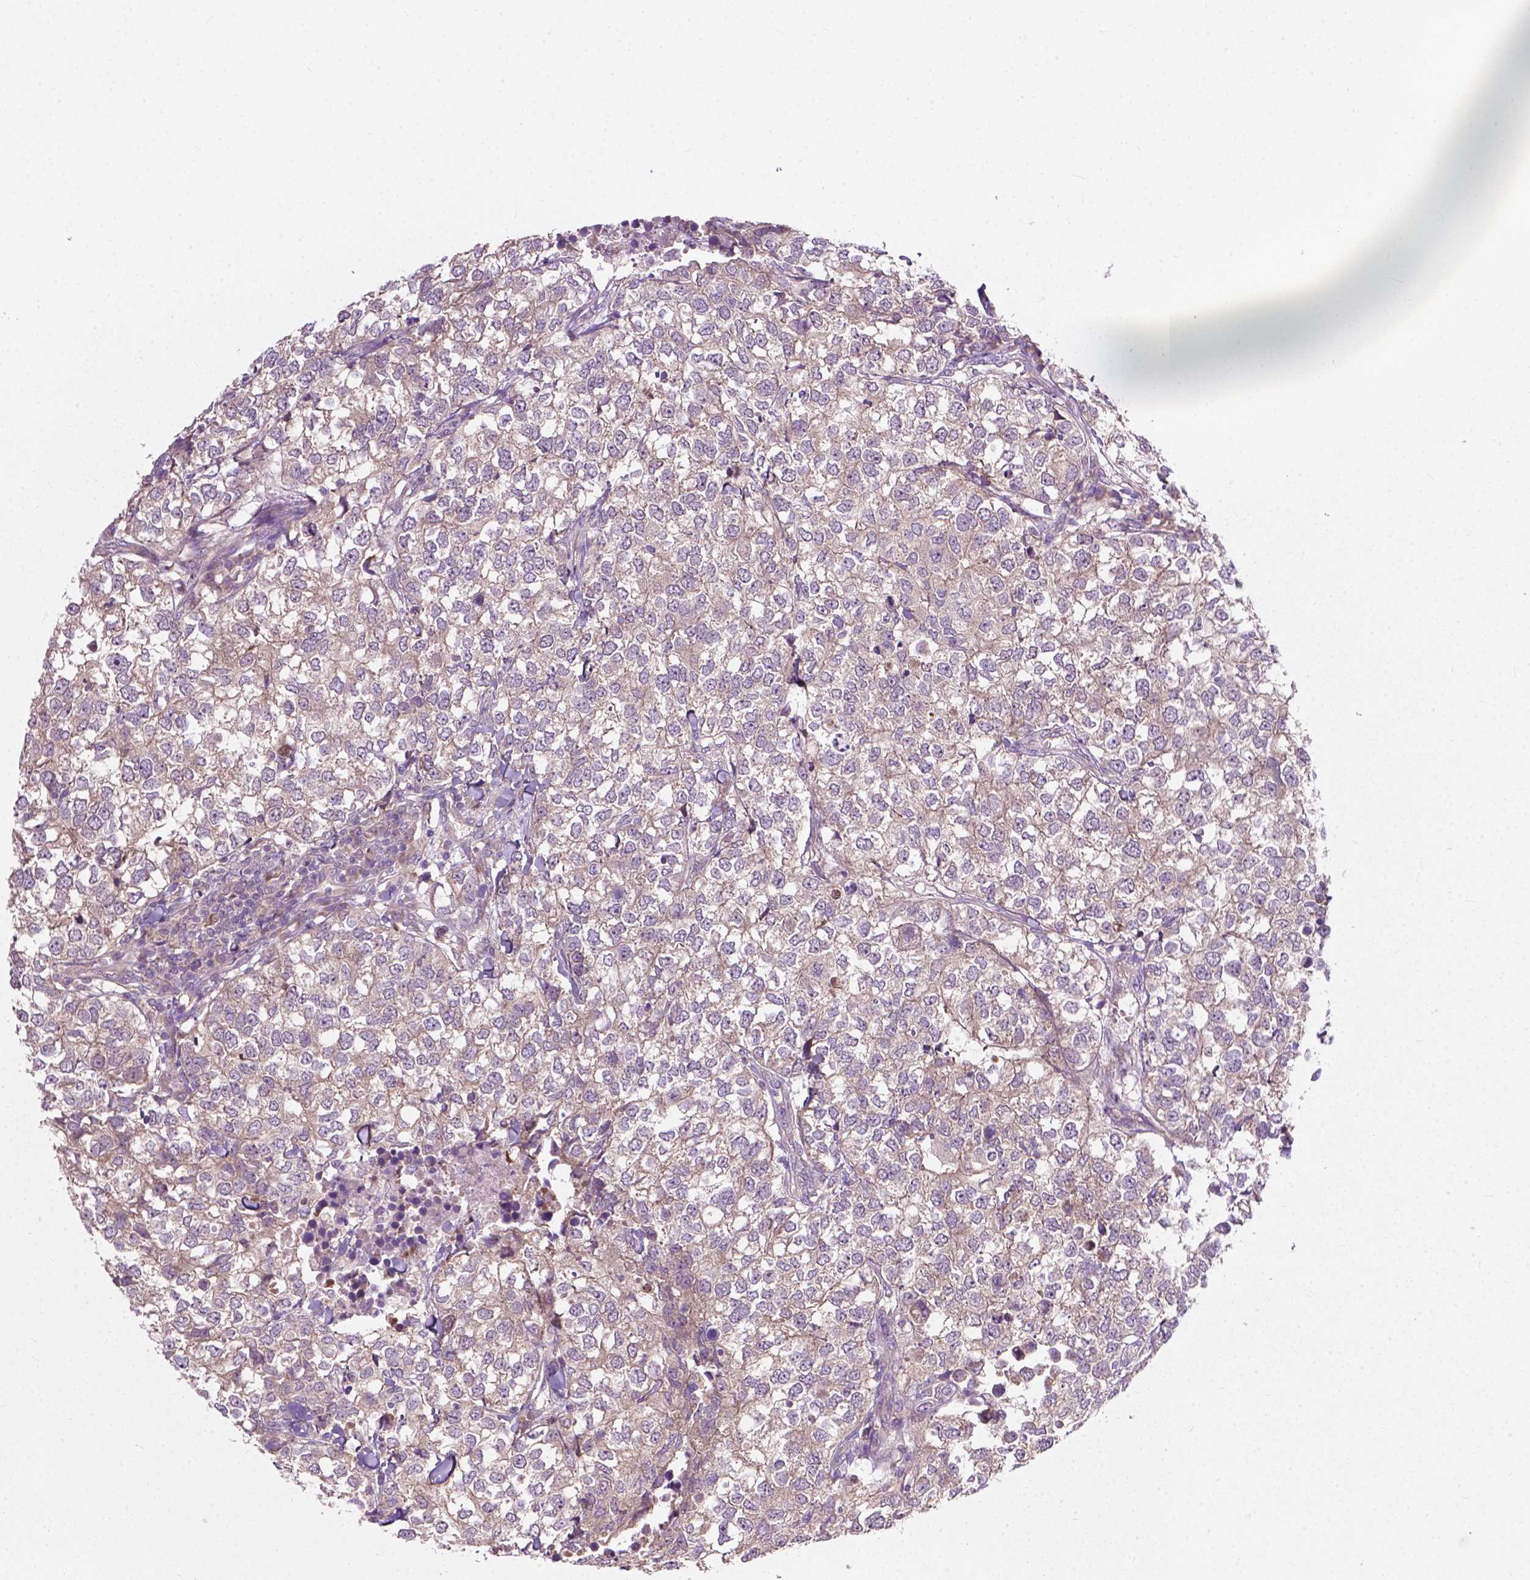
{"staining": {"intensity": "weak", "quantity": "<25%", "location": "cytoplasmic/membranous"}, "tissue": "breast cancer", "cell_type": "Tumor cells", "image_type": "cancer", "snomed": [{"axis": "morphology", "description": "Duct carcinoma"}, {"axis": "topography", "description": "Breast"}], "caption": "Immunohistochemistry (IHC) of breast cancer (invasive ductal carcinoma) exhibits no staining in tumor cells.", "gene": "MZT1", "patient": {"sex": "female", "age": 30}}